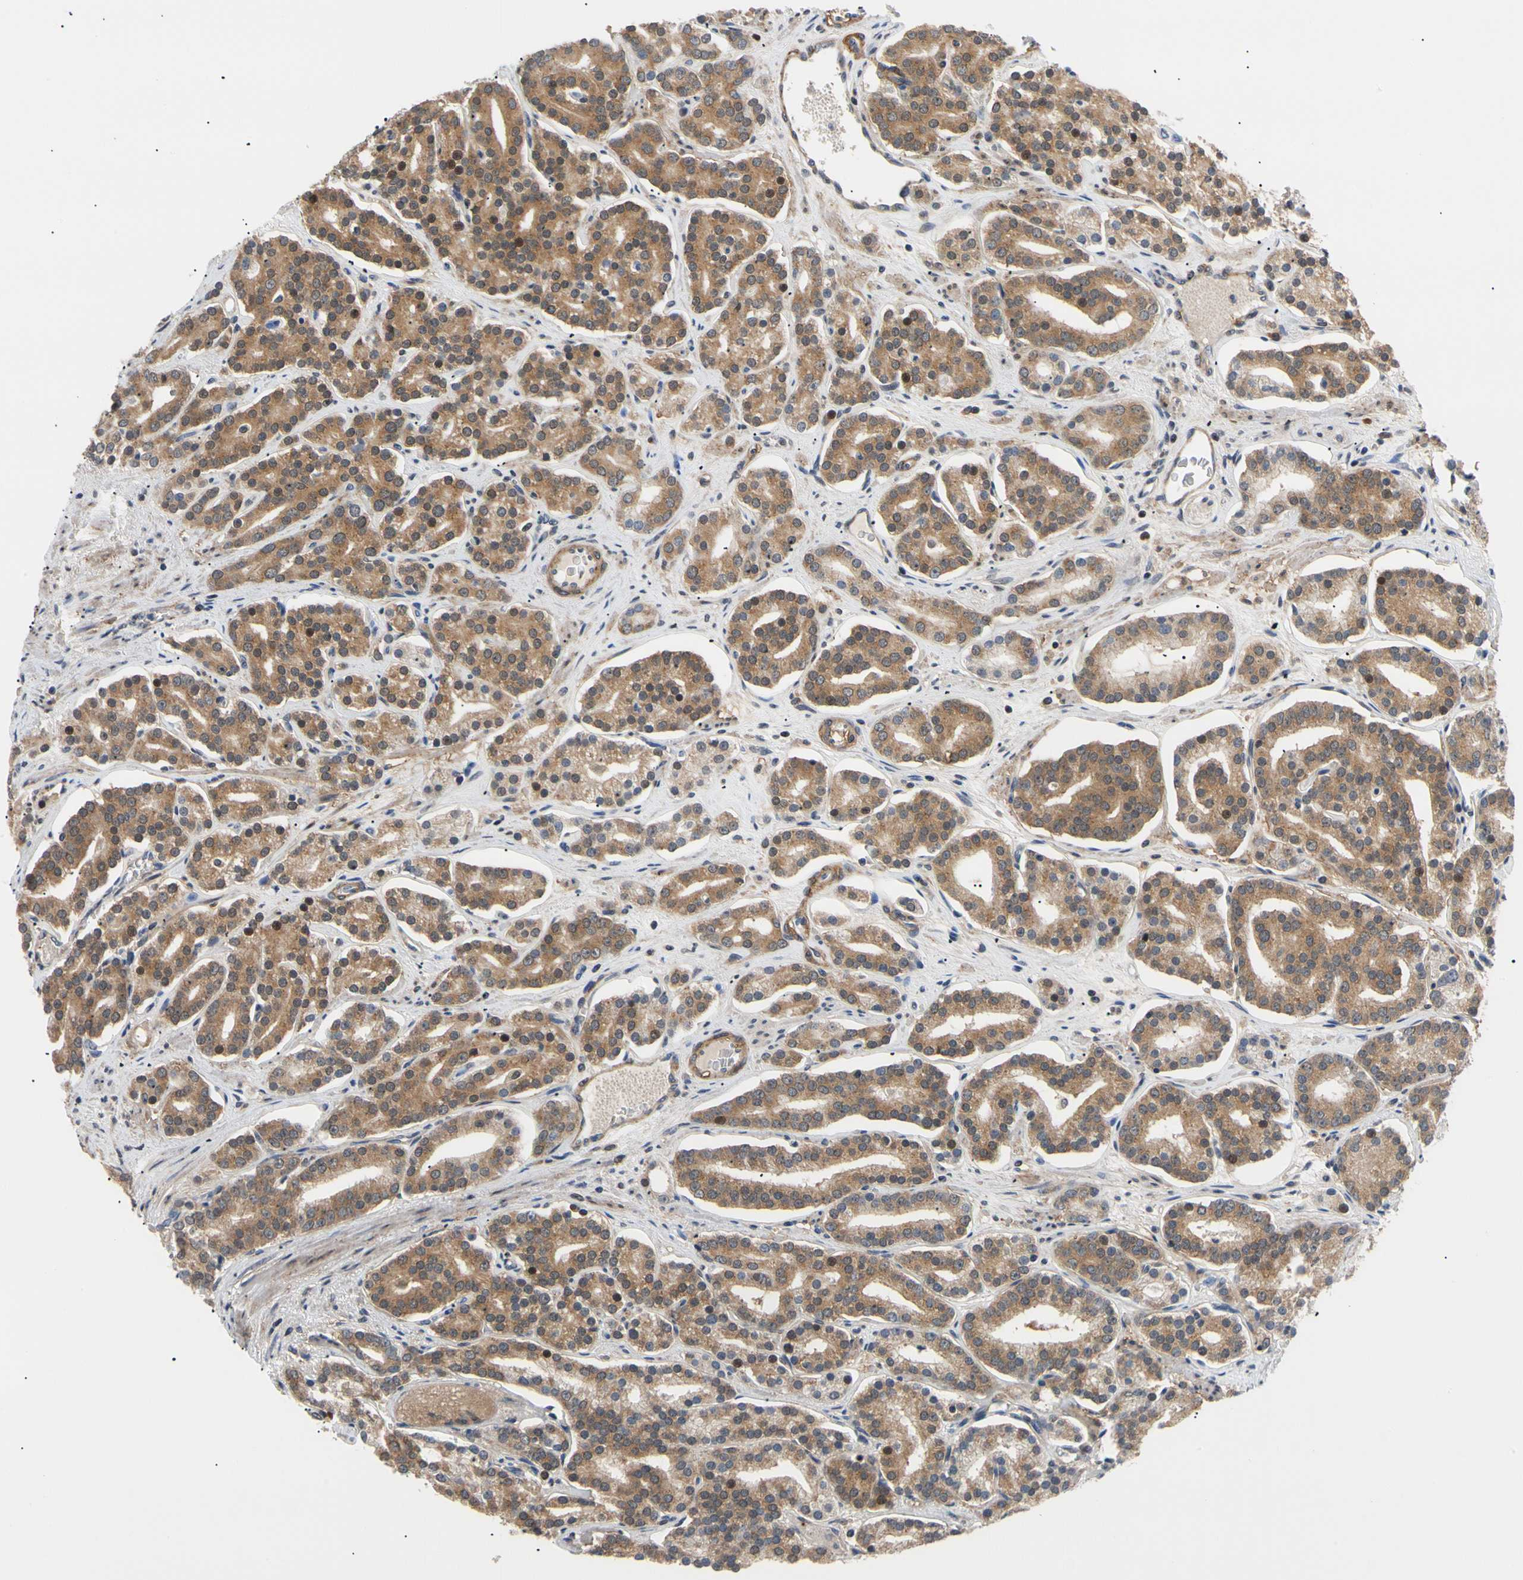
{"staining": {"intensity": "moderate", "quantity": ">75%", "location": "cytoplasmic/membranous,nuclear"}, "tissue": "prostate cancer", "cell_type": "Tumor cells", "image_type": "cancer", "snomed": [{"axis": "morphology", "description": "Adenocarcinoma, Low grade"}, {"axis": "topography", "description": "Prostate"}], "caption": "Immunohistochemical staining of human prostate adenocarcinoma (low-grade) reveals medium levels of moderate cytoplasmic/membranous and nuclear expression in about >75% of tumor cells.", "gene": "SEC23B", "patient": {"sex": "male", "age": 63}}